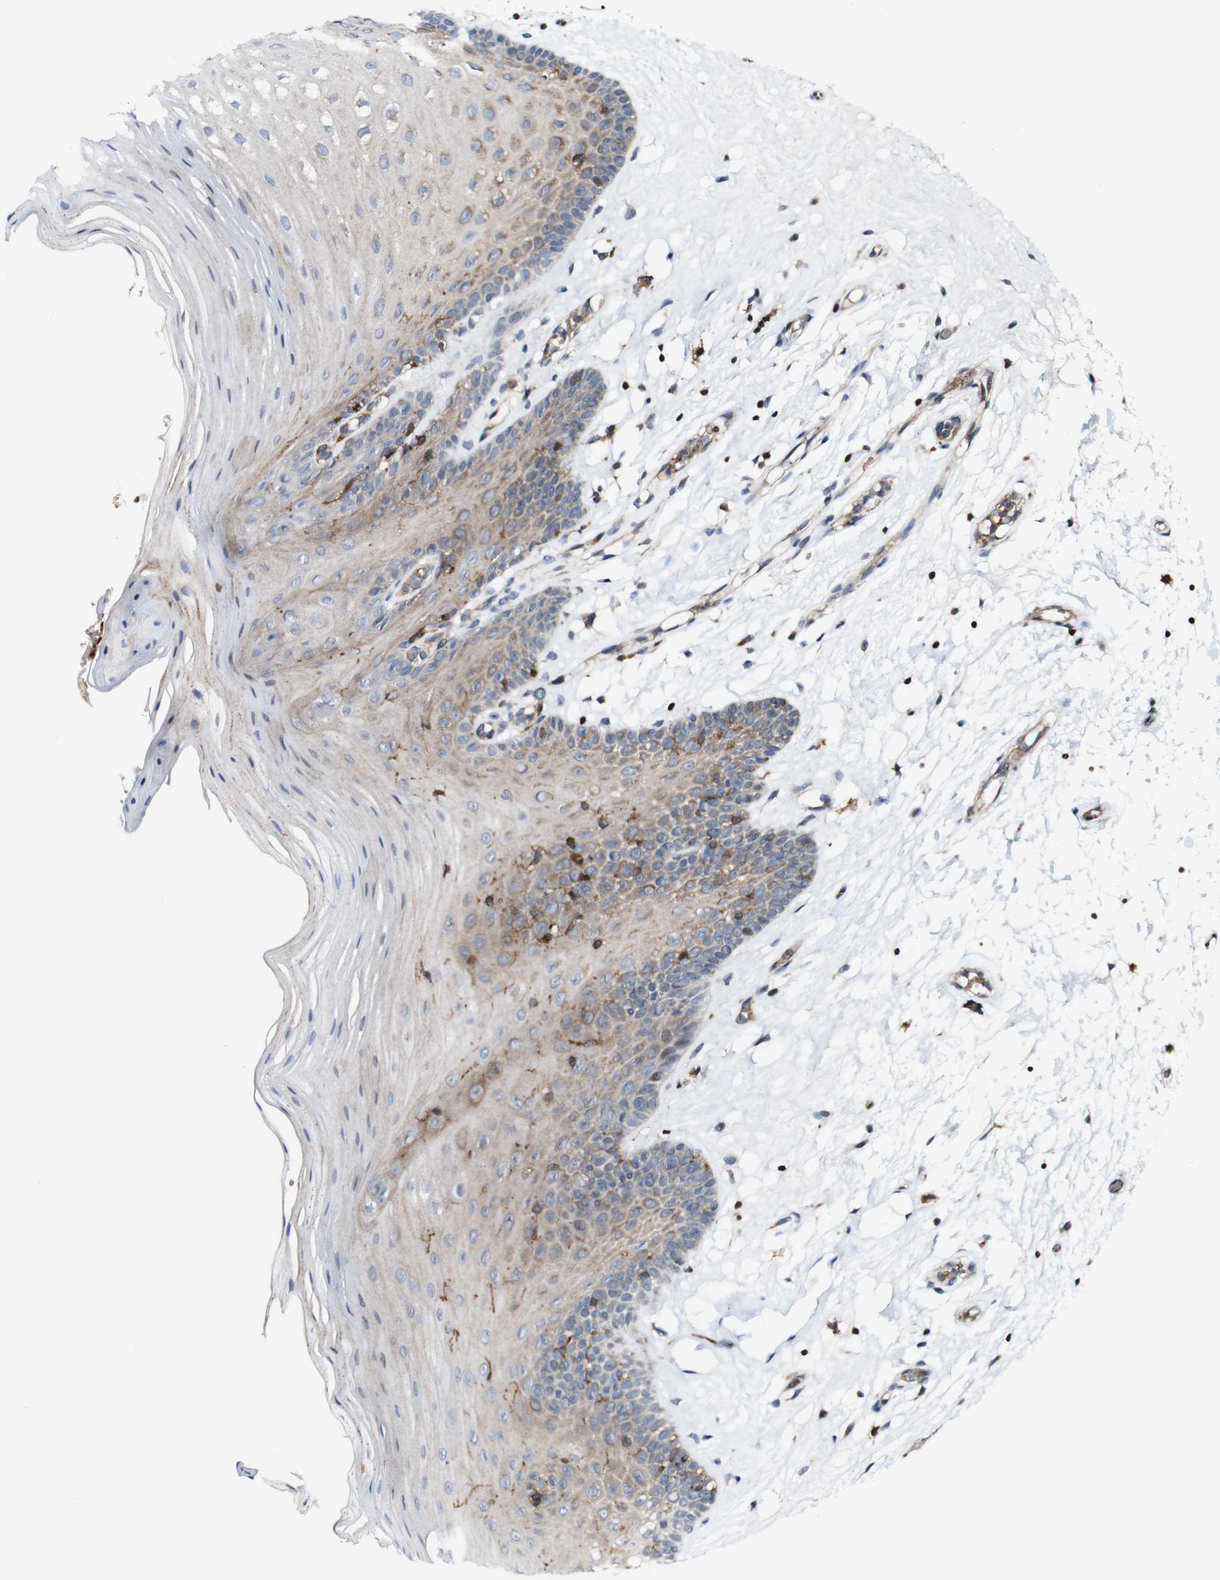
{"staining": {"intensity": "weak", "quantity": "25%-75%", "location": "cytoplasmic/membranous"}, "tissue": "oral mucosa", "cell_type": "Squamous epithelial cells", "image_type": "normal", "snomed": [{"axis": "morphology", "description": "Normal tissue, NOS"}, {"axis": "morphology", "description": "Squamous cell carcinoma, NOS"}, {"axis": "topography", "description": "Skeletal muscle"}, {"axis": "topography", "description": "Oral tissue"}, {"axis": "topography", "description": "Head-Neck"}], "caption": "Oral mucosa stained with a brown dye reveals weak cytoplasmic/membranous positive expression in about 25%-75% of squamous epithelial cells.", "gene": "JAK2", "patient": {"sex": "male", "age": 71}}